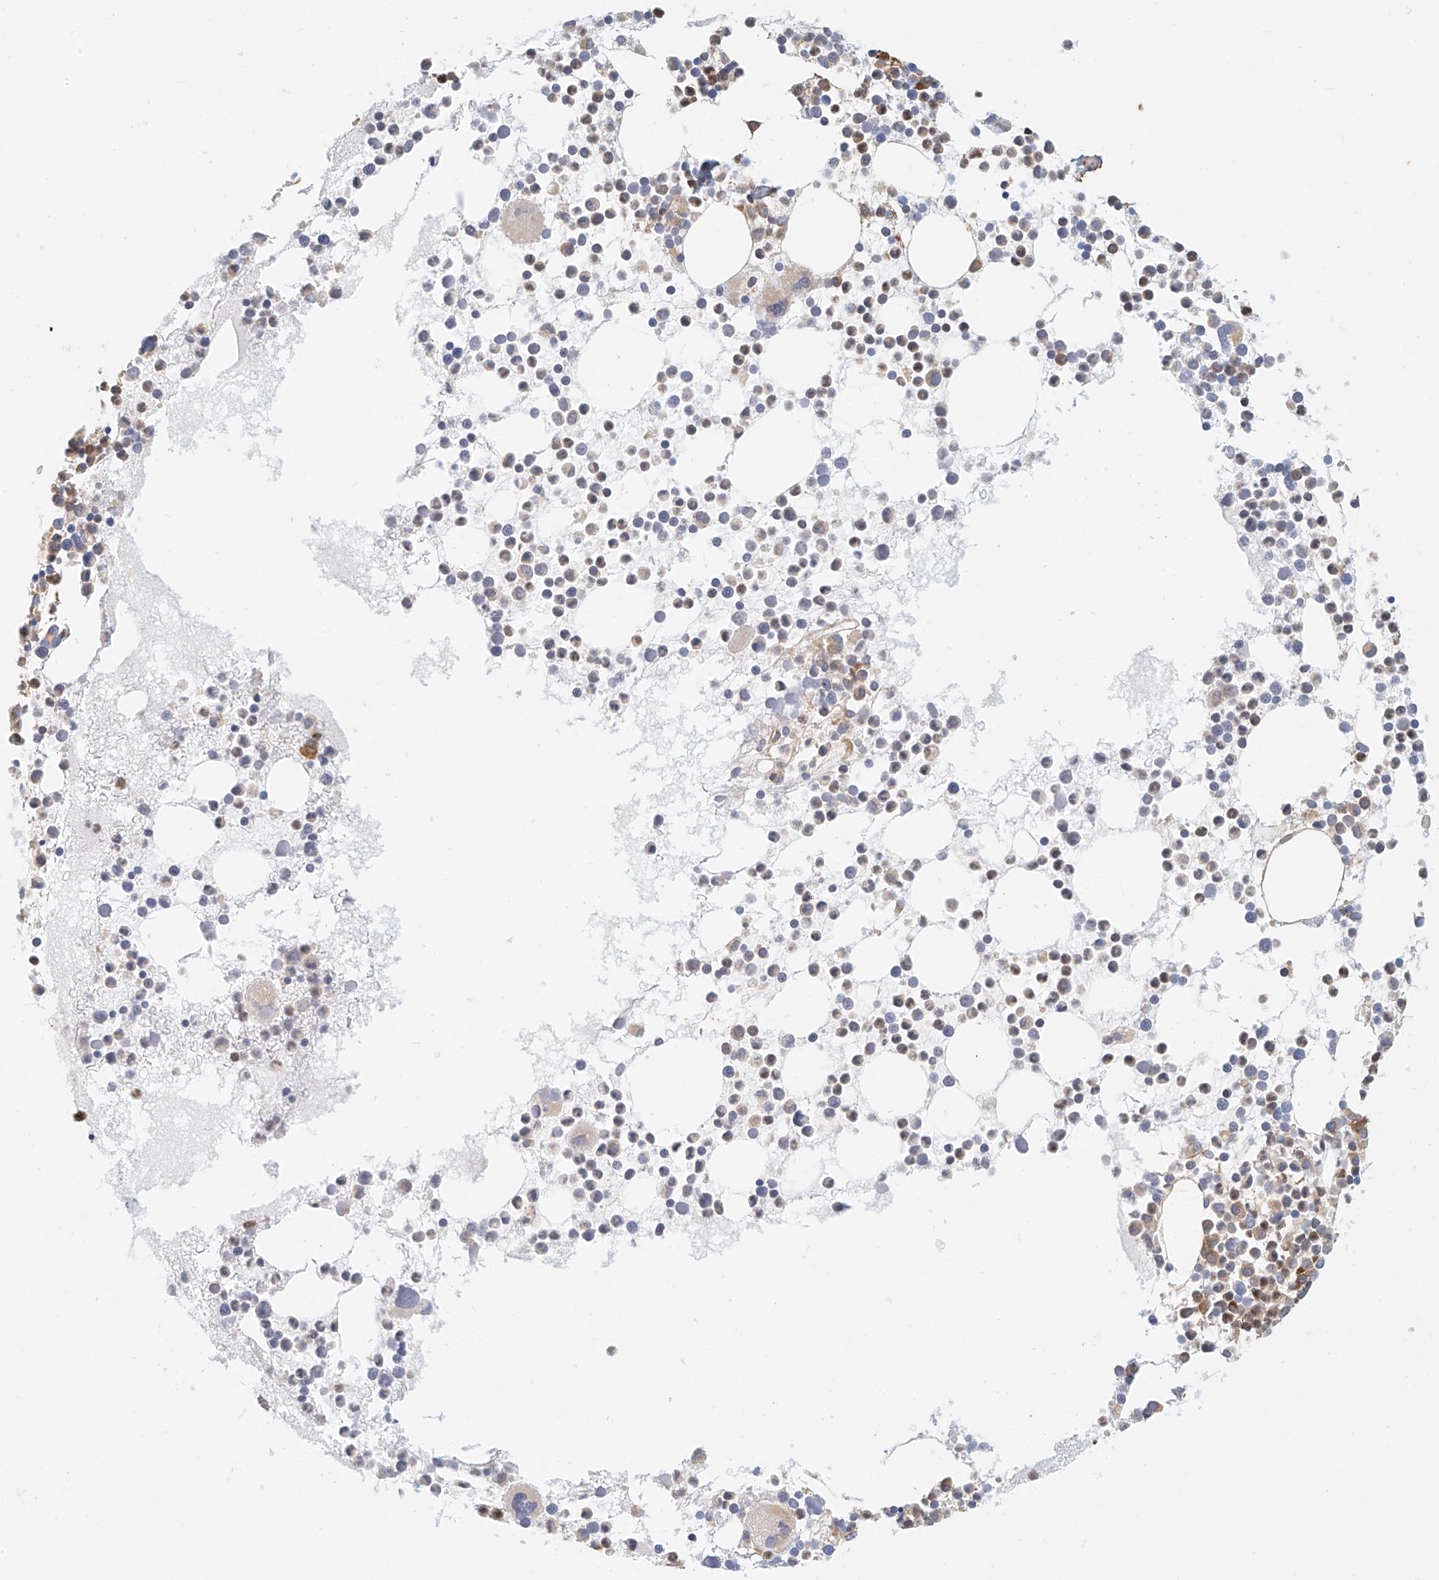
{"staining": {"intensity": "moderate", "quantity": "25%-75%", "location": "cytoplasmic/membranous"}, "tissue": "bone marrow", "cell_type": "Hematopoietic cells", "image_type": "normal", "snomed": [{"axis": "morphology", "description": "Normal tissue, NOS"}, {"axis": "topography", "description": "Bone marrow"}], "caption": "Protein expression analysis of benign human bone marrow reveals moderate cytoplasmic/membranous positivity in about 25%-75% of hematopoietic cells. (brown staining indicates protein expression, while blue staining denotes nuclei).", "gene": "DHRS7", "patient": {"sex": "female", "age": 78}}